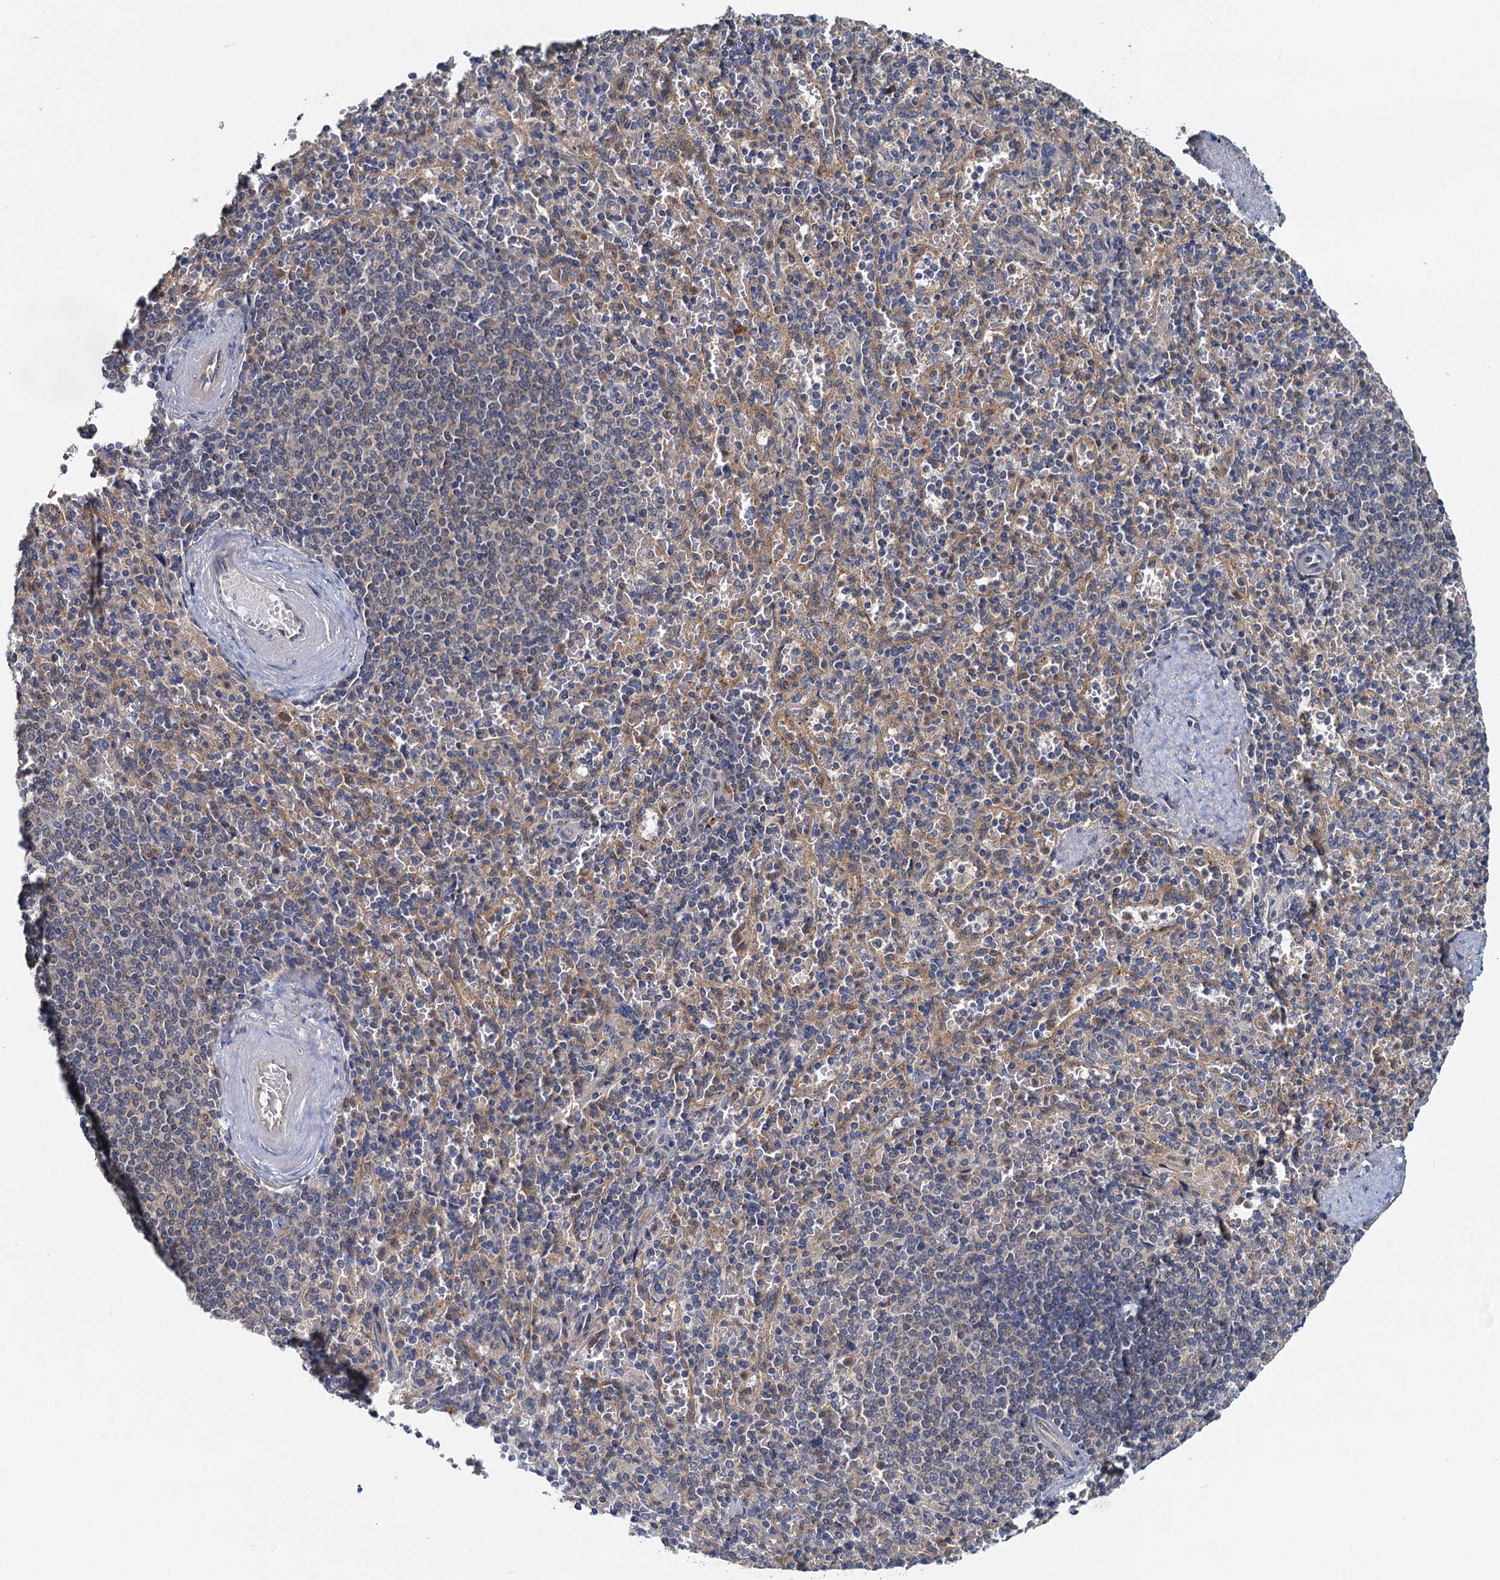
{"staining": {"intensity": "weak", "quantity": "<25%", "location": "cytoplasmic/membranous"}, "tissue": "spleen", "cell_type": "Cells in red pulp", "image_type": "normal", "snomed": [{"axis": "morphology", "description": "Normal tissue, NOS"}, {"axis": "topography", "description": "Spleen"}], "caption": "The IHC image has no significant expression in cells in red pulp of spleen.", "gene": "TOLLIP", "patient": {"sex": "male", "age": 82}}